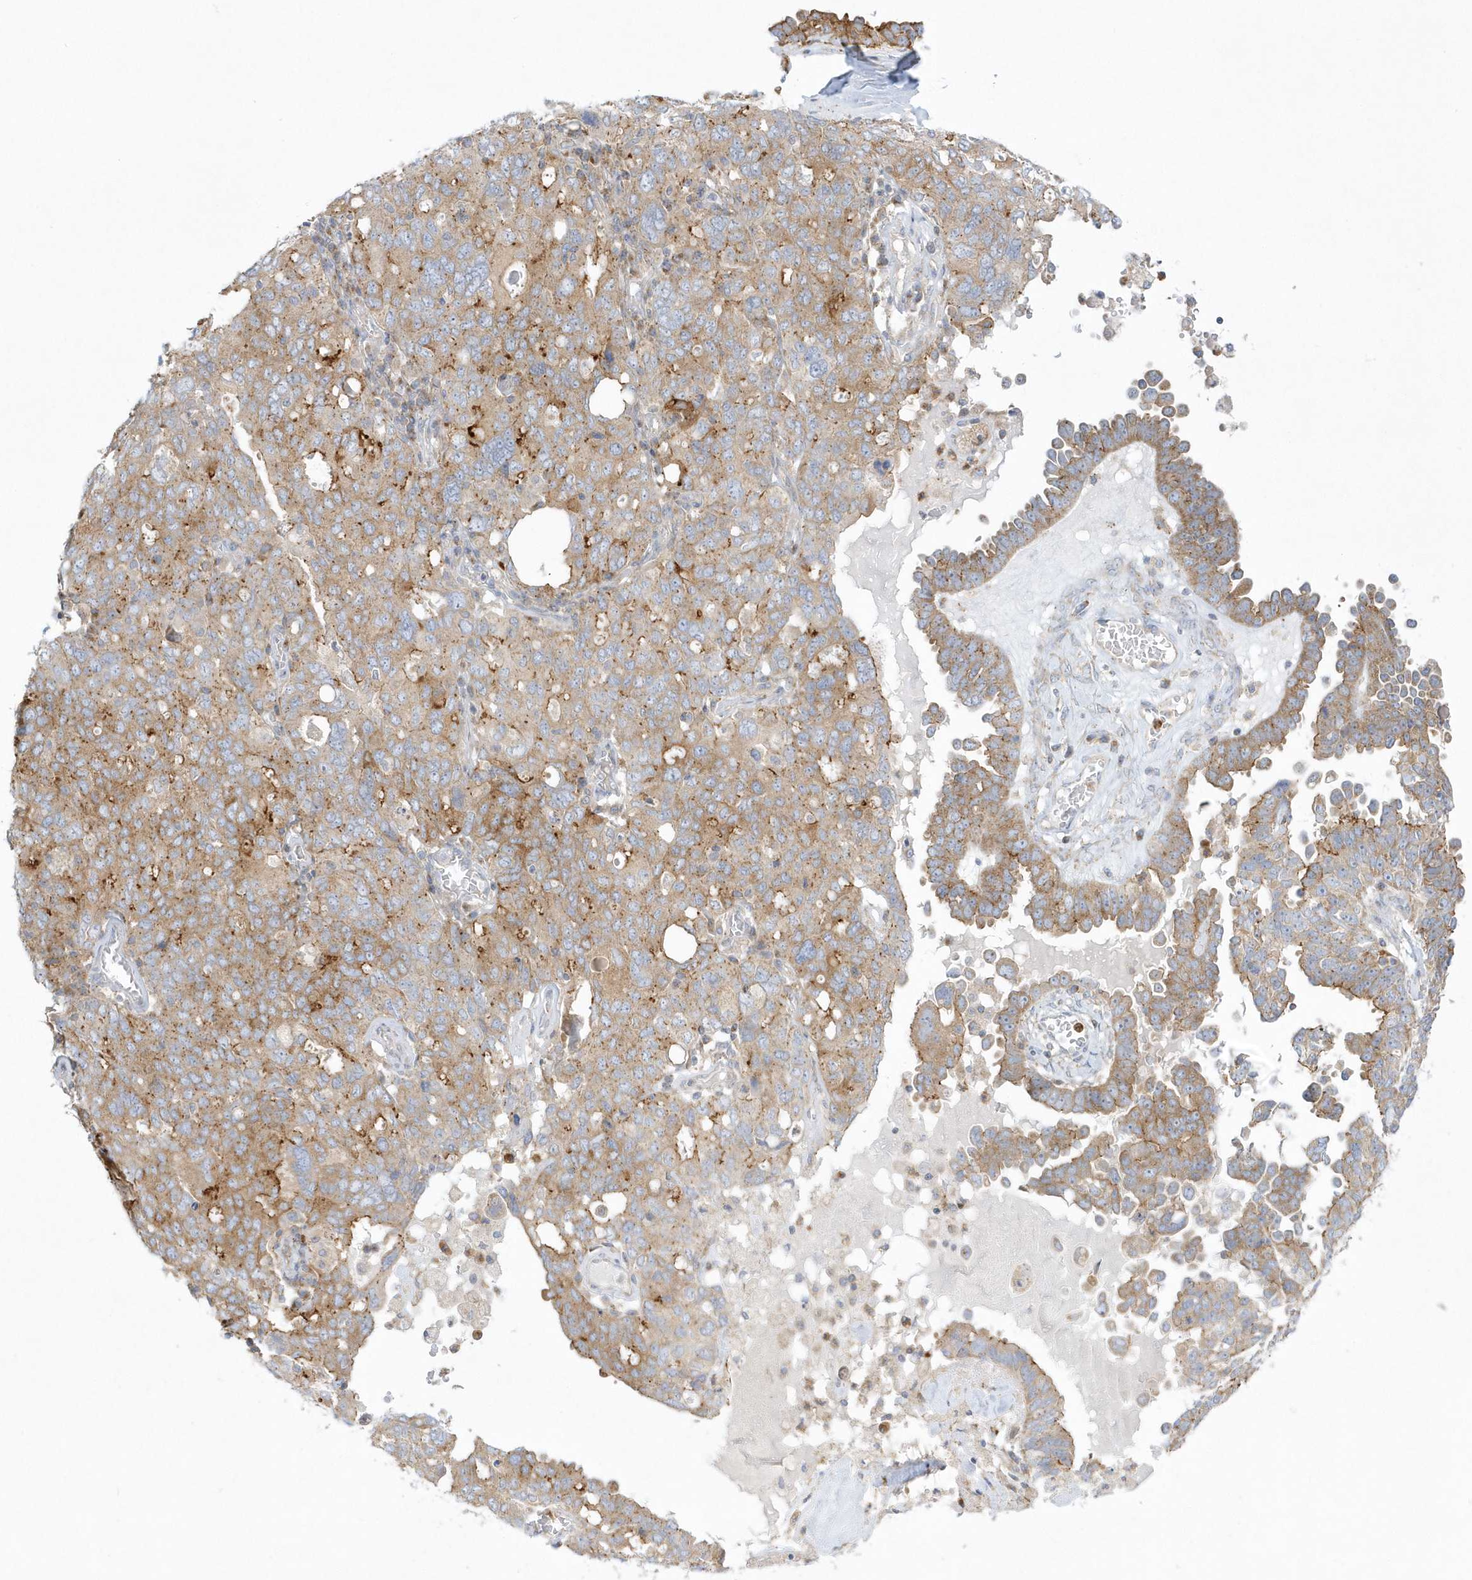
{"staining": {"intensity": "moderate", "quantity": ">75%", "location": "cytoplasmic/membranous"}, "tissue": "ovarian cancer", "cell_type": "Tumor cells", "image_type": "cancer", "snomed": [{"axis": "morphology", "description": "Carcinoma, endometroid"}, {"axis": "topography", "description": "Ovary"}], "caption": "This photomicrograph demonstrates immunohistochemistry (IHC) staining of human ovarian cancer (endometroid carcinoma), with medium moderate cytoplasmic/membranous staining in about >75% of tumor cells.", "gene": "DNAJC18", "patient": {"sex": "female", "age": 62}}